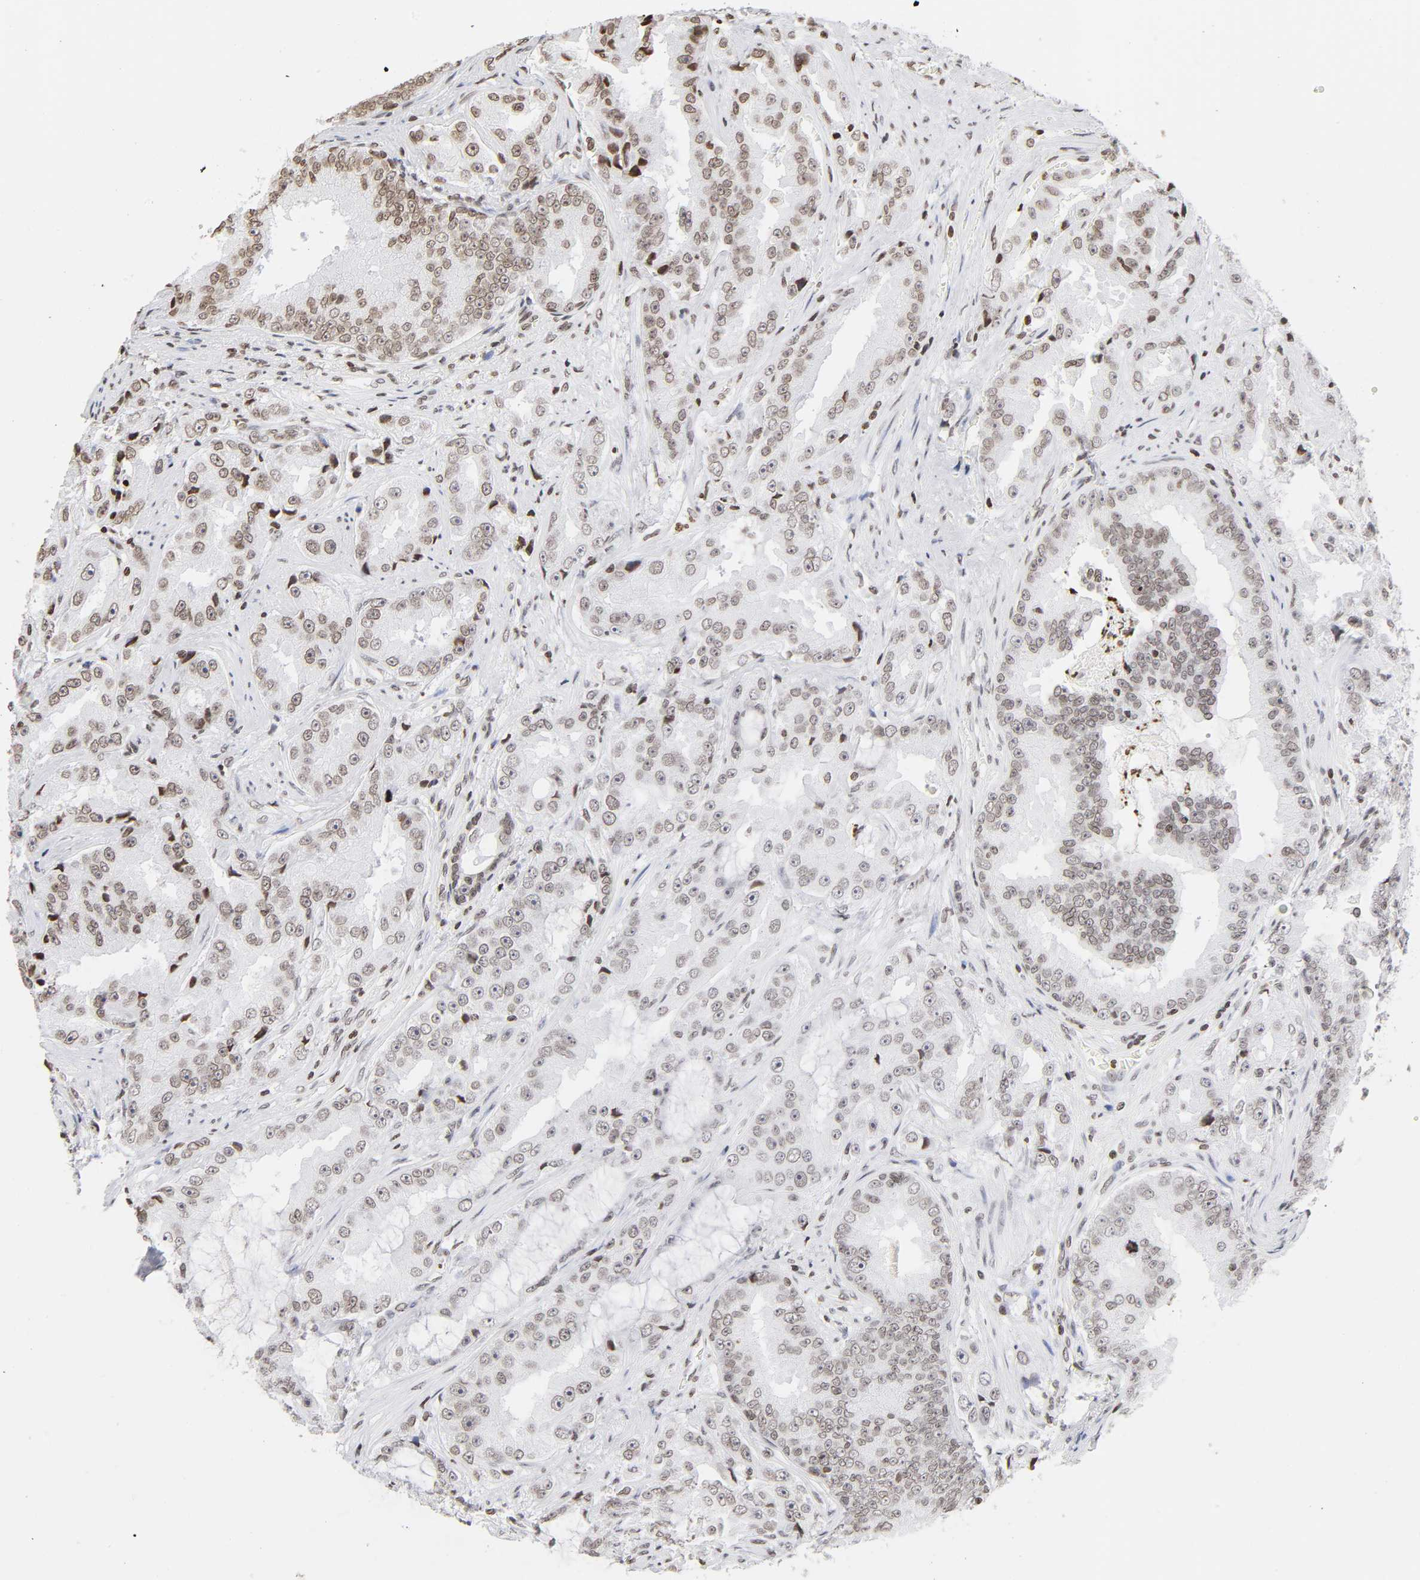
{"staining": {"intensity": "moderate", "quantity": "25%-75%", "location": "nuclear"}, "tissue": "prostate cancer", "cell_type": "Tumor cells", "image_type": "cancer", "snomed": [{"axis": "morphology", "description": "Adenocarcinoma, High grade"}, {"axis": "topography", "description": "Prostate"}], "caption": "This histopathology image exhibits prostate high-grade adenocarcinoma stained with immunohistochemistry to label a protein in brown. The nuclear of tumor cells show moderate positivity for the protein. Nuclei are counter-stained blue.", "gene": "H2AC12", "patient": {"sex": "male", "age": 73}}